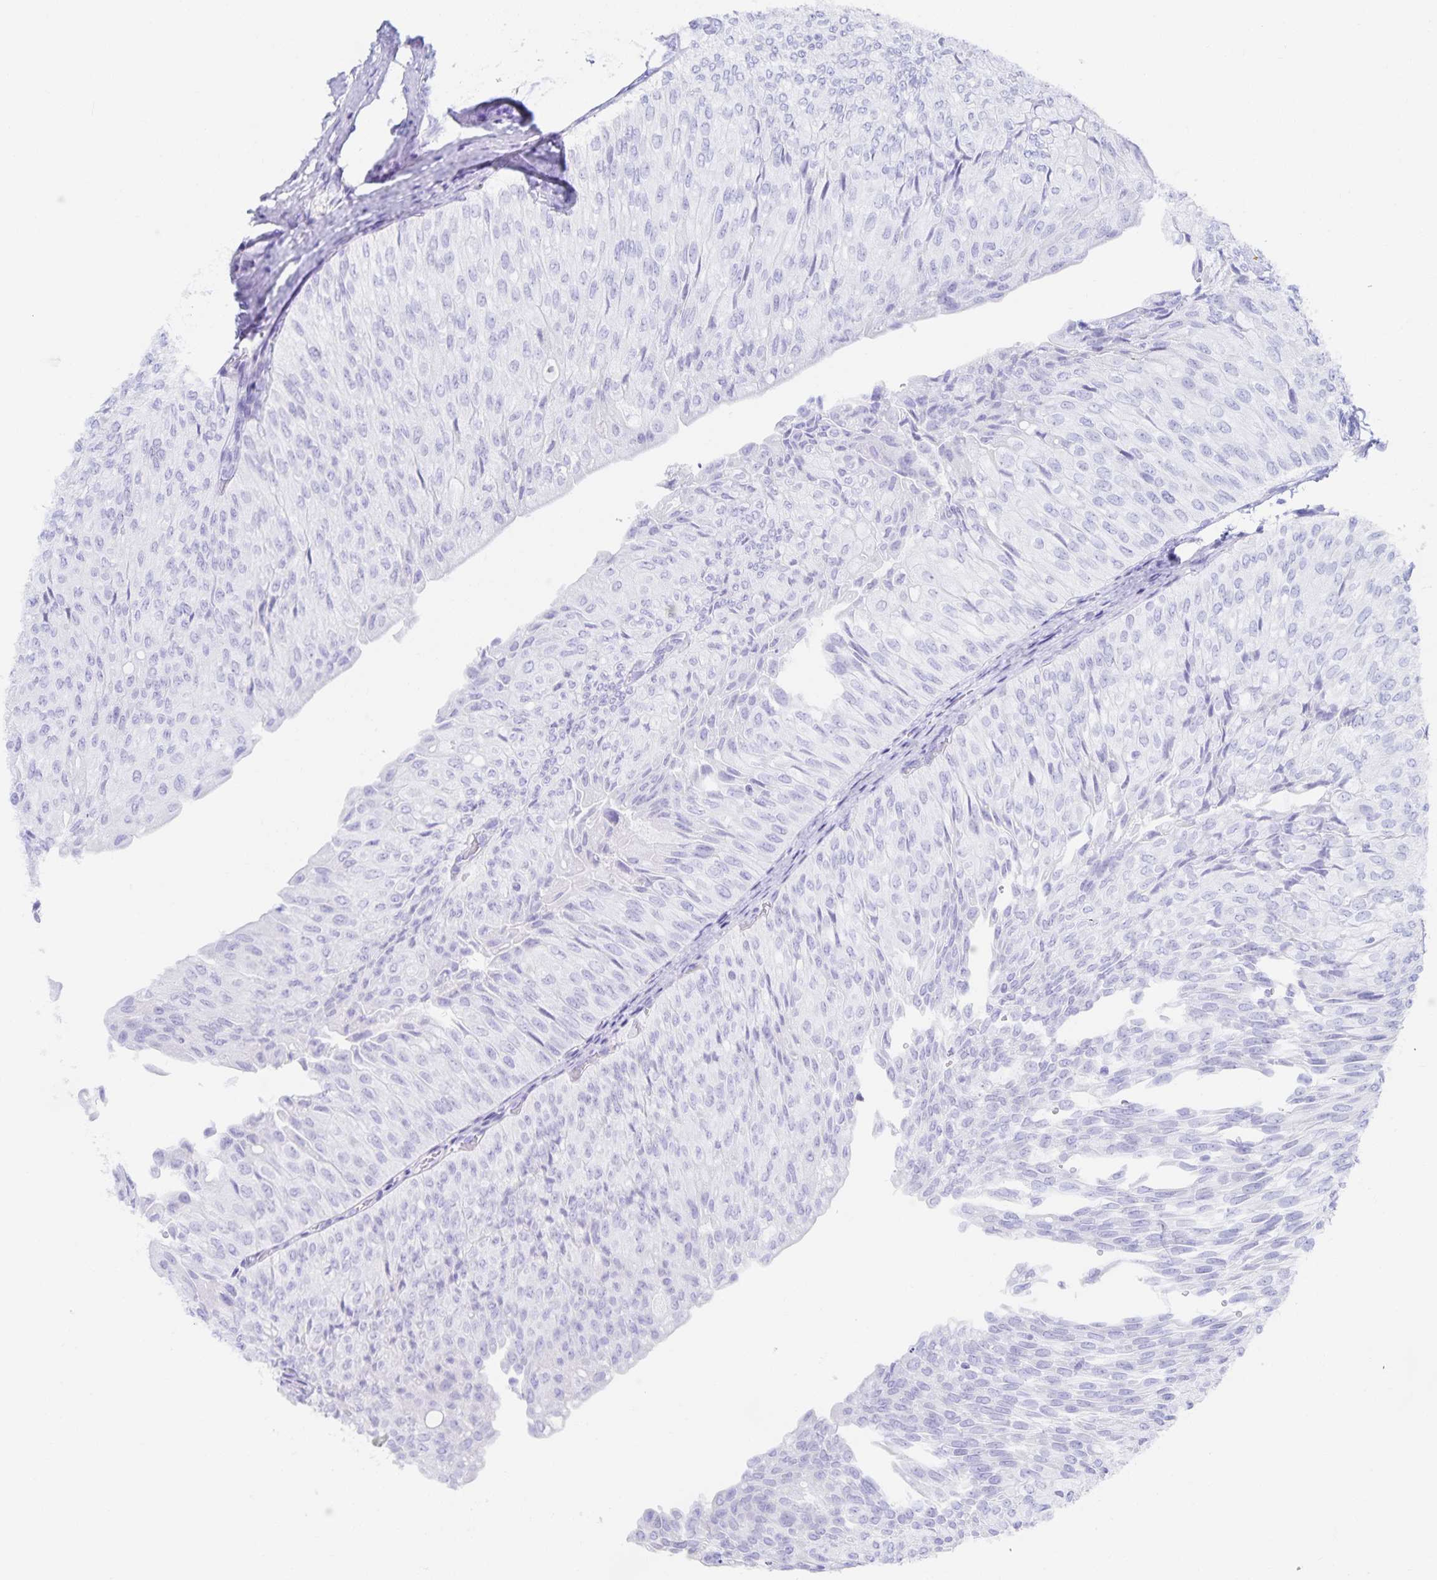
{"staining": {"intensity": "negative", "quantity": "none", "location": "none"}, "tissue": "urothelial cancer", "cell_type": "Tumor cells", "image_type": "cancer", "snomed": [{"axis": "morphology", "description": "Urothelial carcinoma, NOS"}, {"axis": "topography", "description": "Urinary bladder"}], "caption": "Immunohistochemistry (IHC) micrograph of urothelial cancer stained for a protein (brown), which demonstrates no positivity in tumor cells. (Stains: DAB IHC with hematoxylin counter stain, Microscopy: brightfield microscopy at high magnification).", "gene": "SNTN", "patient": {"sex": "male", "age": 62}}